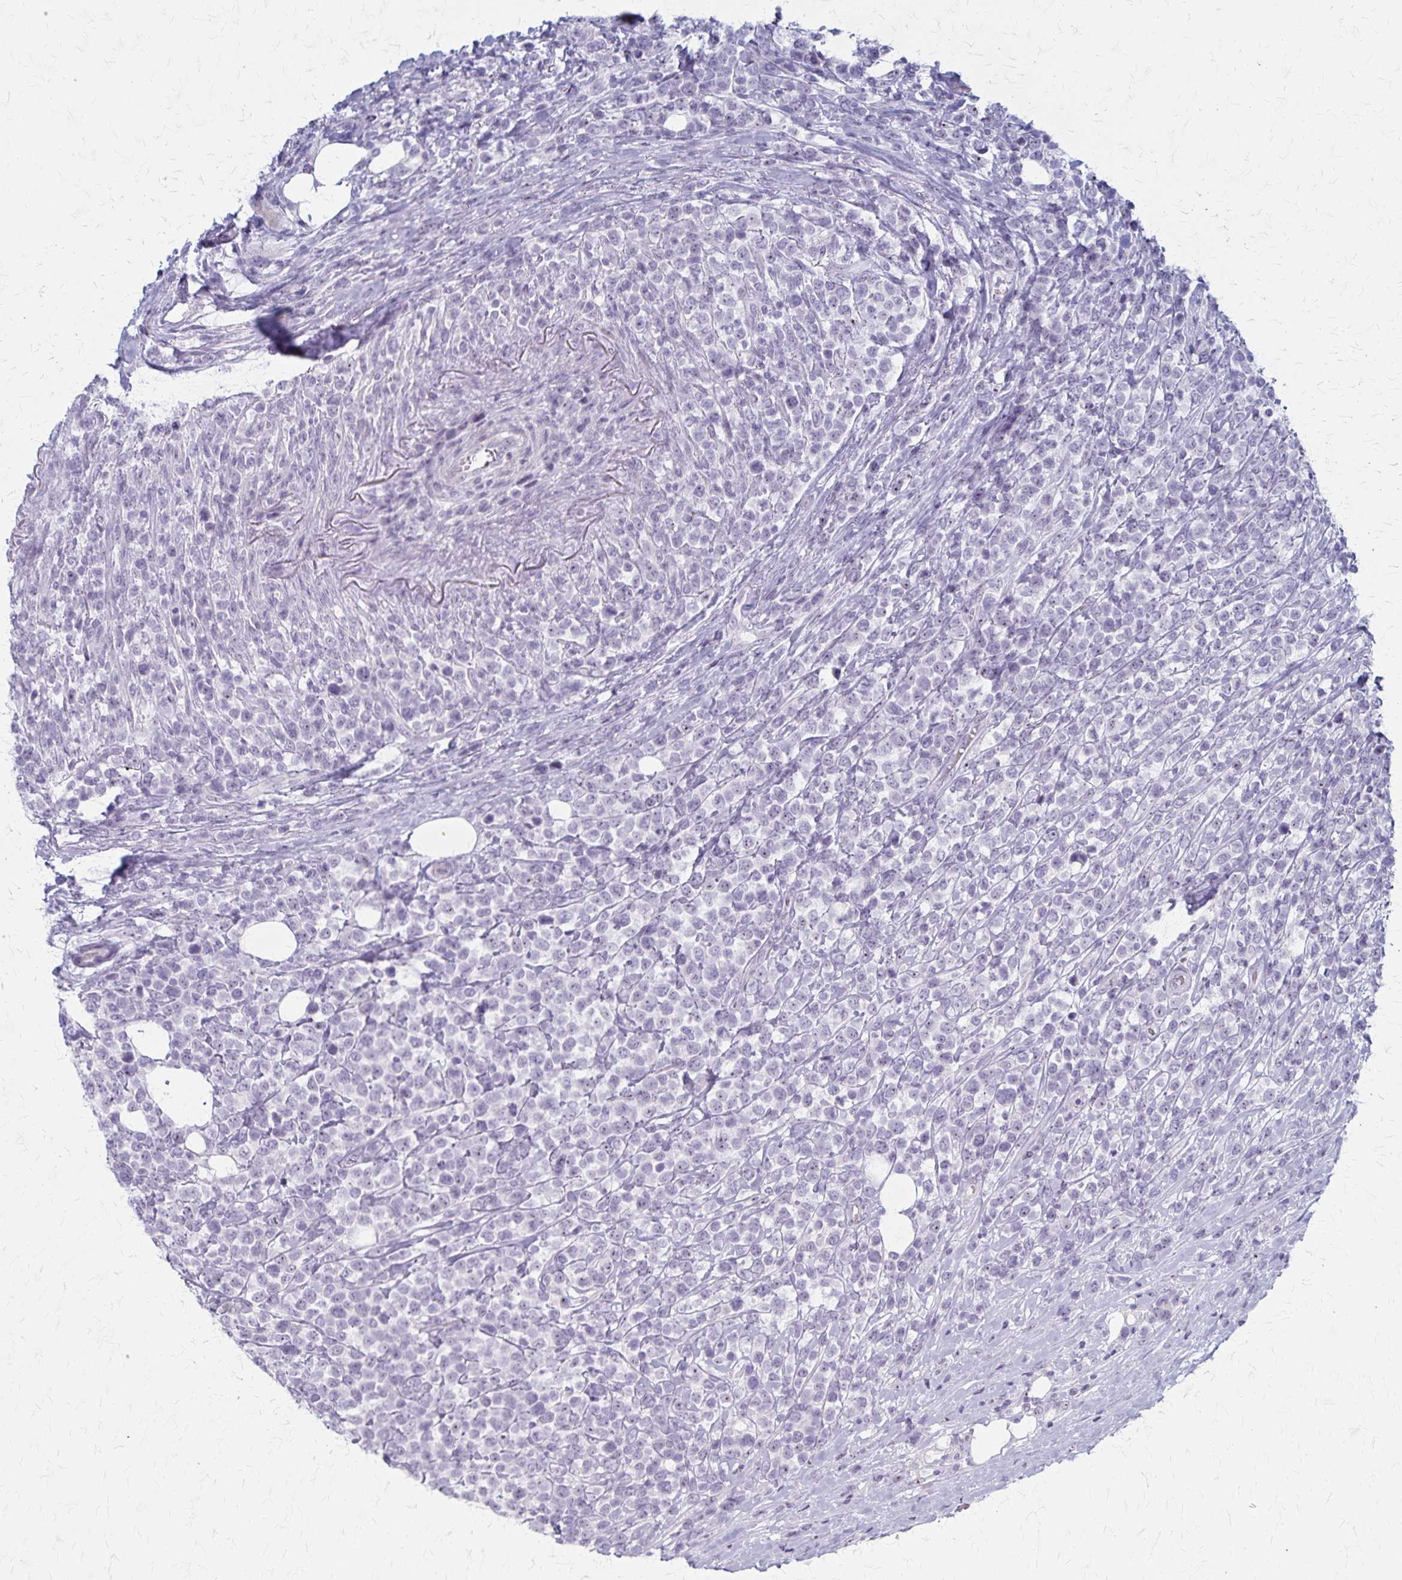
{"staining": {"intensity": "weak", "quantity": "<25%", "location": "nuclear"}, "tissue": "lymphoma", "cell_type": "Tumor cells", "image_type": "cancer", "snomed": [{"axis": "morphology", "description": "Malignant lymphoma, non-Hodgkin's type, High grade"}, {"axis": "topography", "description": "Soft tissue"}], "caption": "Immunohistochemical staining of human high-grade malignant lymphoma, non-Hodgkin's type shows no significant staining in tumor cells.", "gene": "DLK2", "patient": {"sex": "female", "age": 56}}